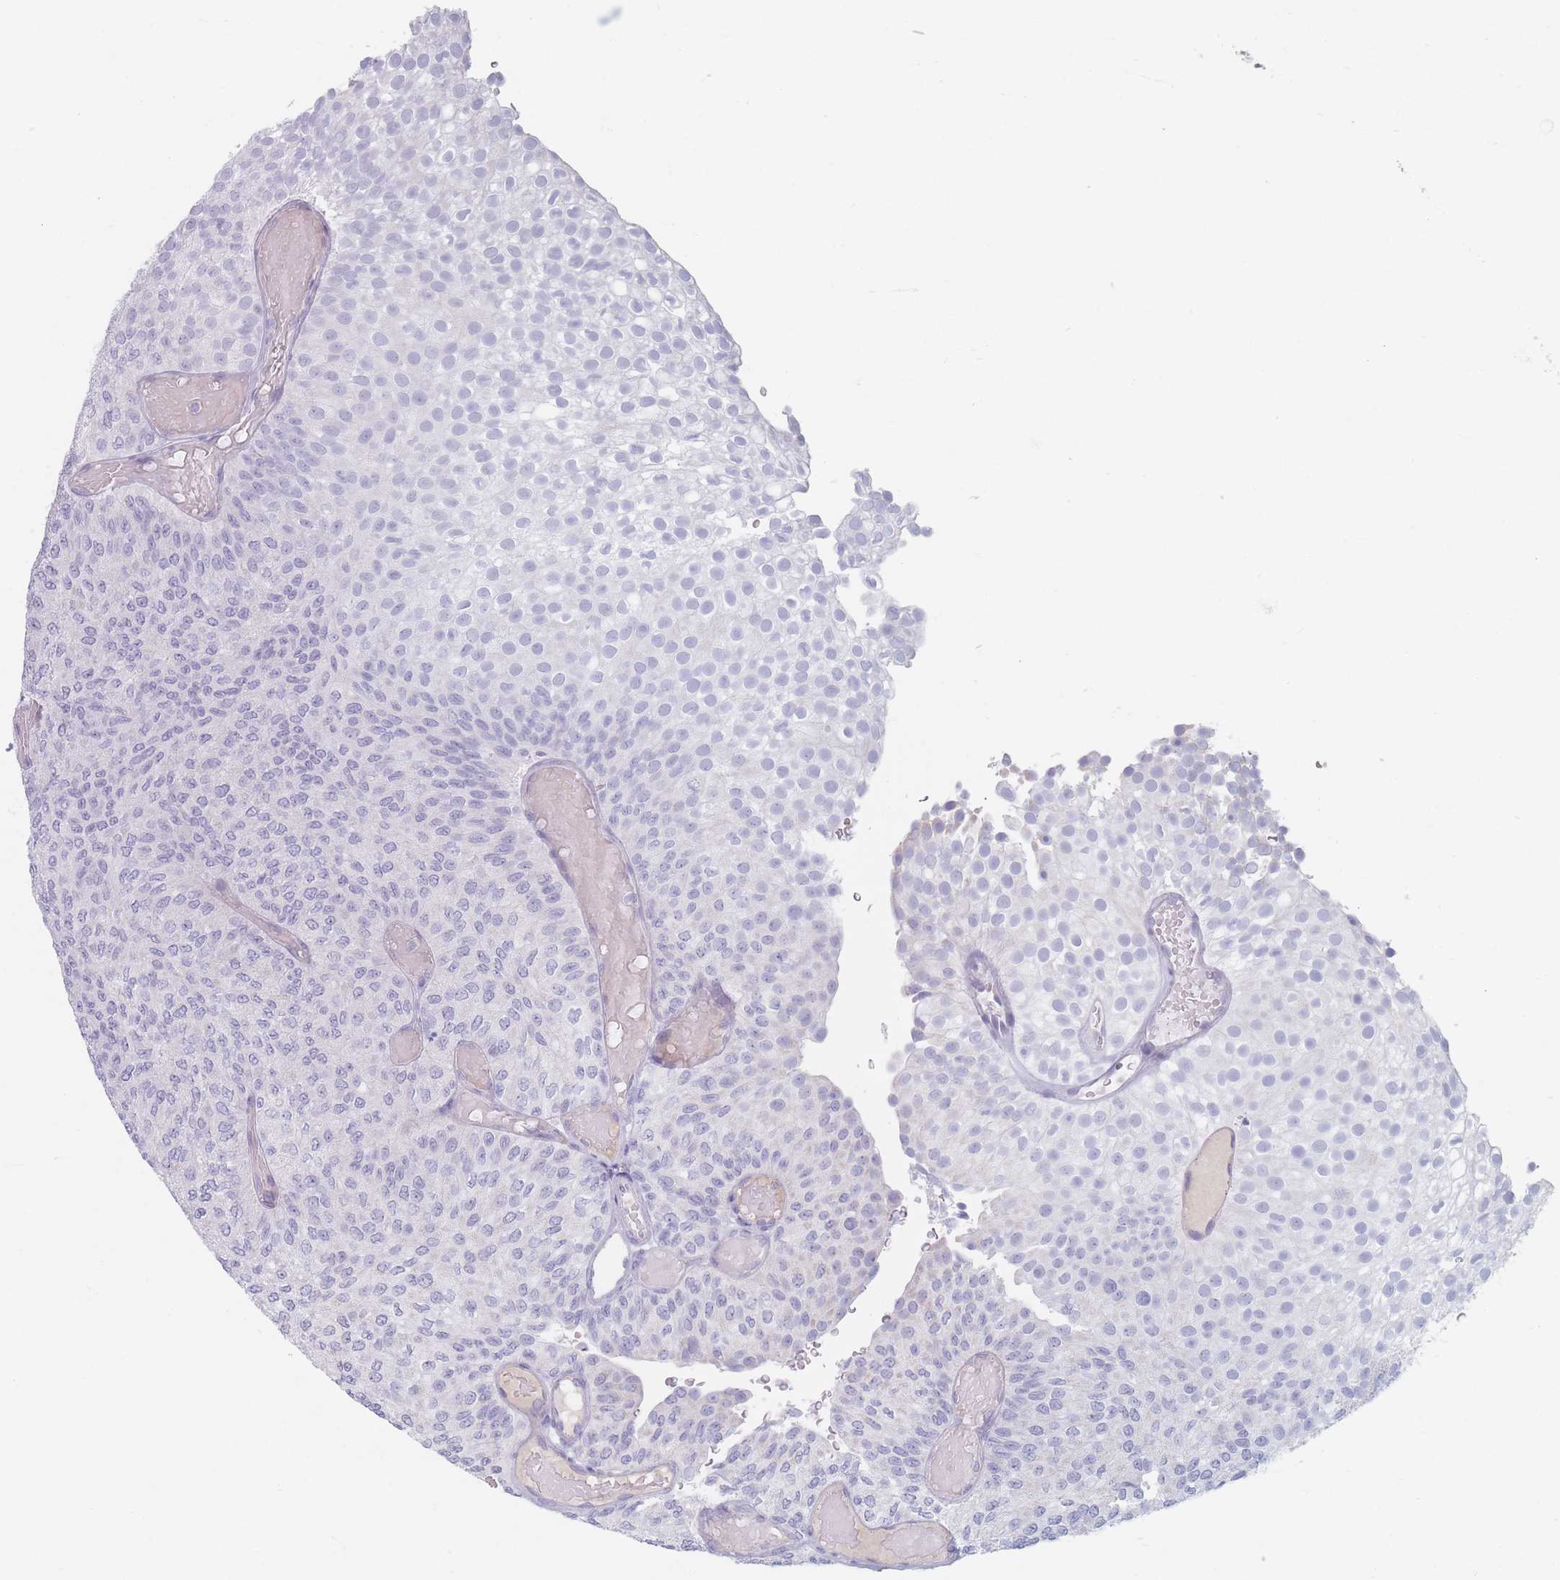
{"staining": {"intensity": "negative", "quantity": "none", "location": "none"}, "tissue": "urothelial cancer", "cell_type": "Tumor cells", "image_type": "cancer", "snomed": [{"axis": "morphology", "description": "Urothelial carcinoma, Low grade"}, {"axis": "topography", "description": "Urinary bladder"}], "caption": "Immunohistochemistry of urothelial carcinoma (low-grade) demonstrates no positivity in tumor cells.", "gene": "PIGM", "patient": {"sex": "male", "age": 78}}